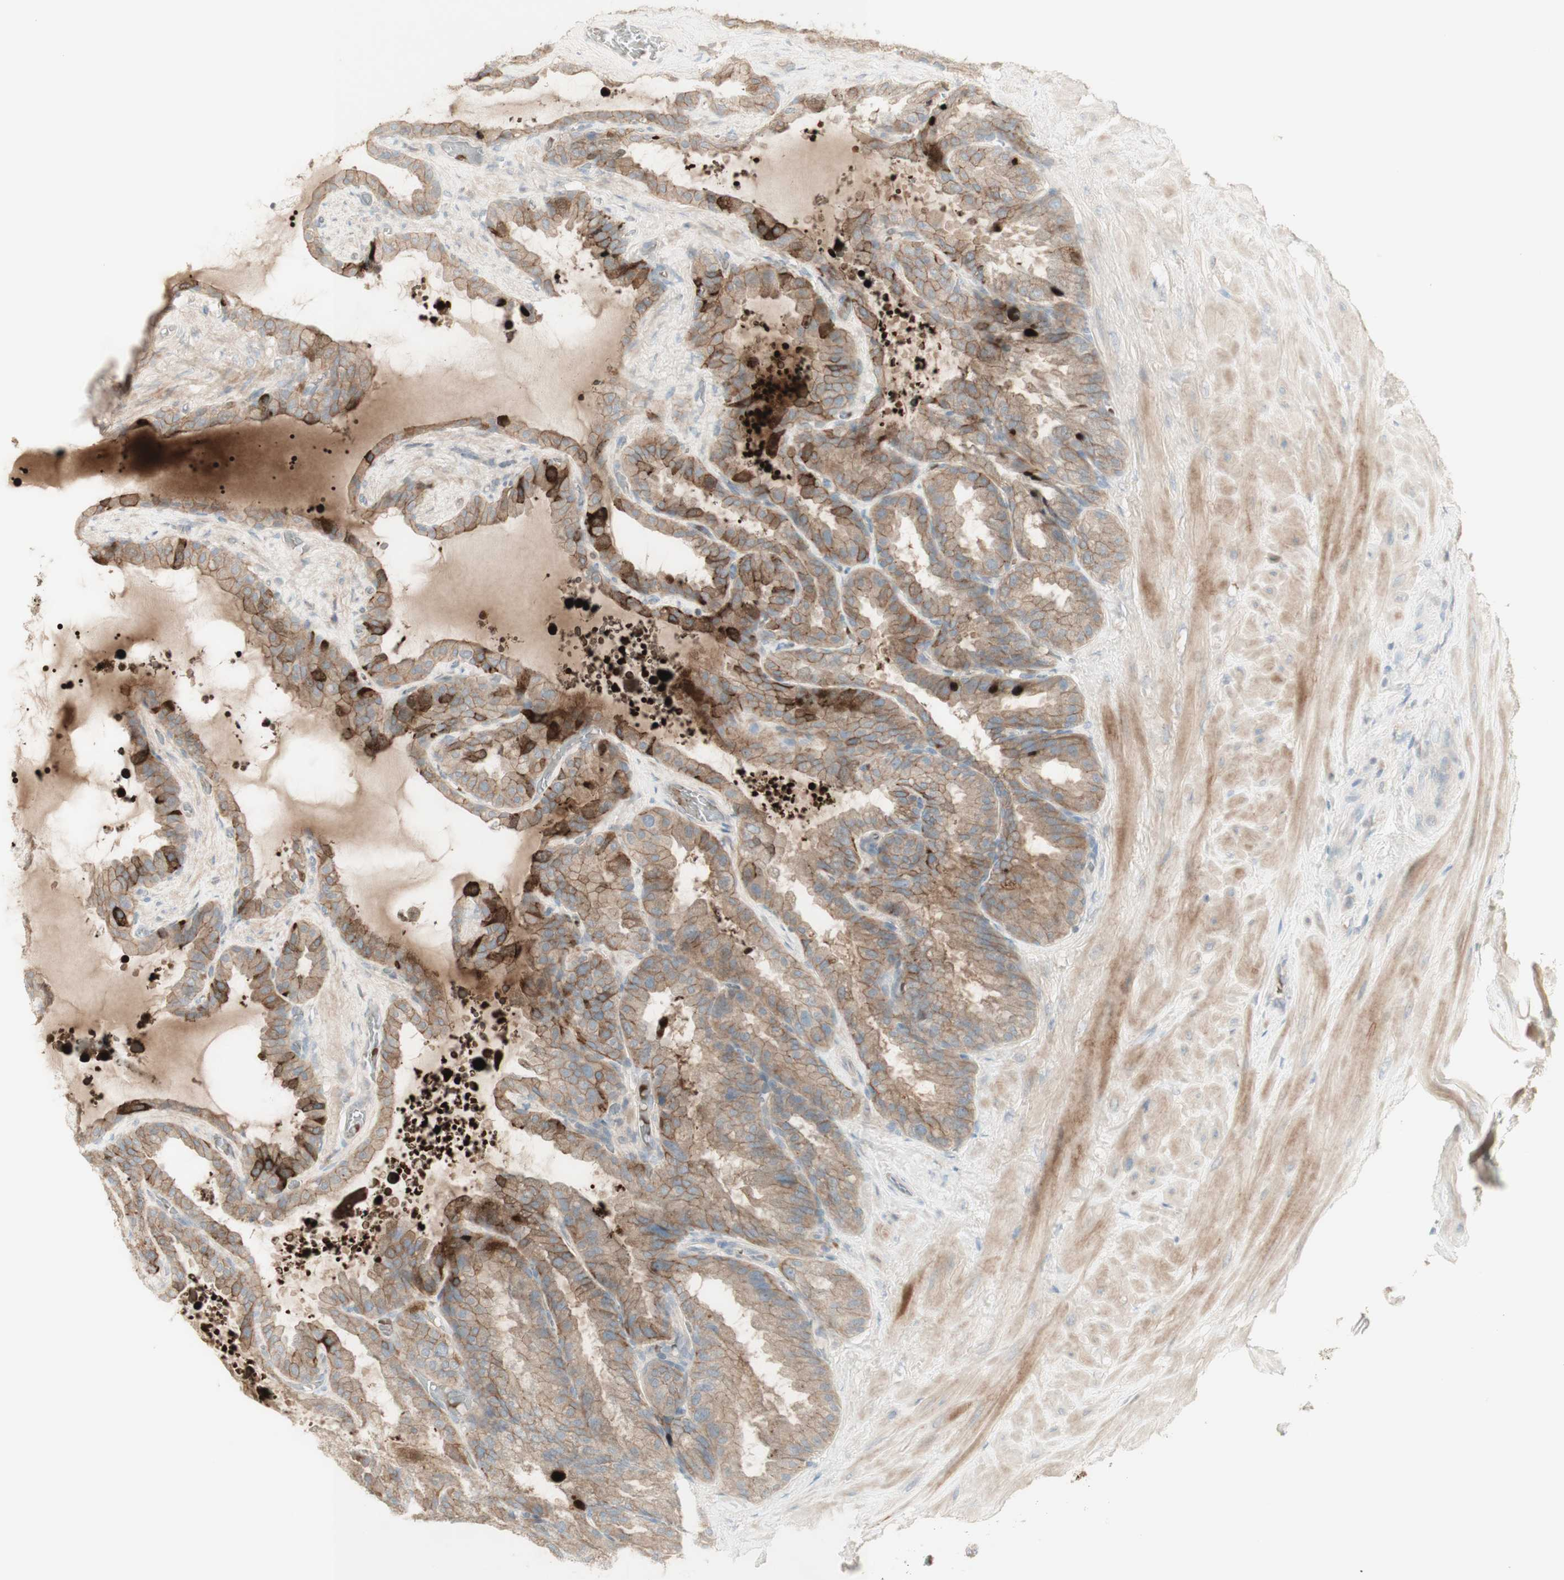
{"staining": {"intensity": "moderate", "quantity": ">75%", "location": "cytoplasmic/membranous"}, "tissue": "seminal vesicle", "cell_type": "Glandular cells", "image_type": "normal", "snomed": [{"axis": "morphology", "description": "Normal tissue, NOS"}, {"axis": "topography", "description": "Seminal veicle"}], "caption": "Protein staining by immunohistochemistry demonstrates moderate cytoplasmic/membranous expression in approximately >75% of glandular cells in unremarkable seminal vesicle.", "gene": "PTGER4", "patient": {"sex": "male", "age": 46}}